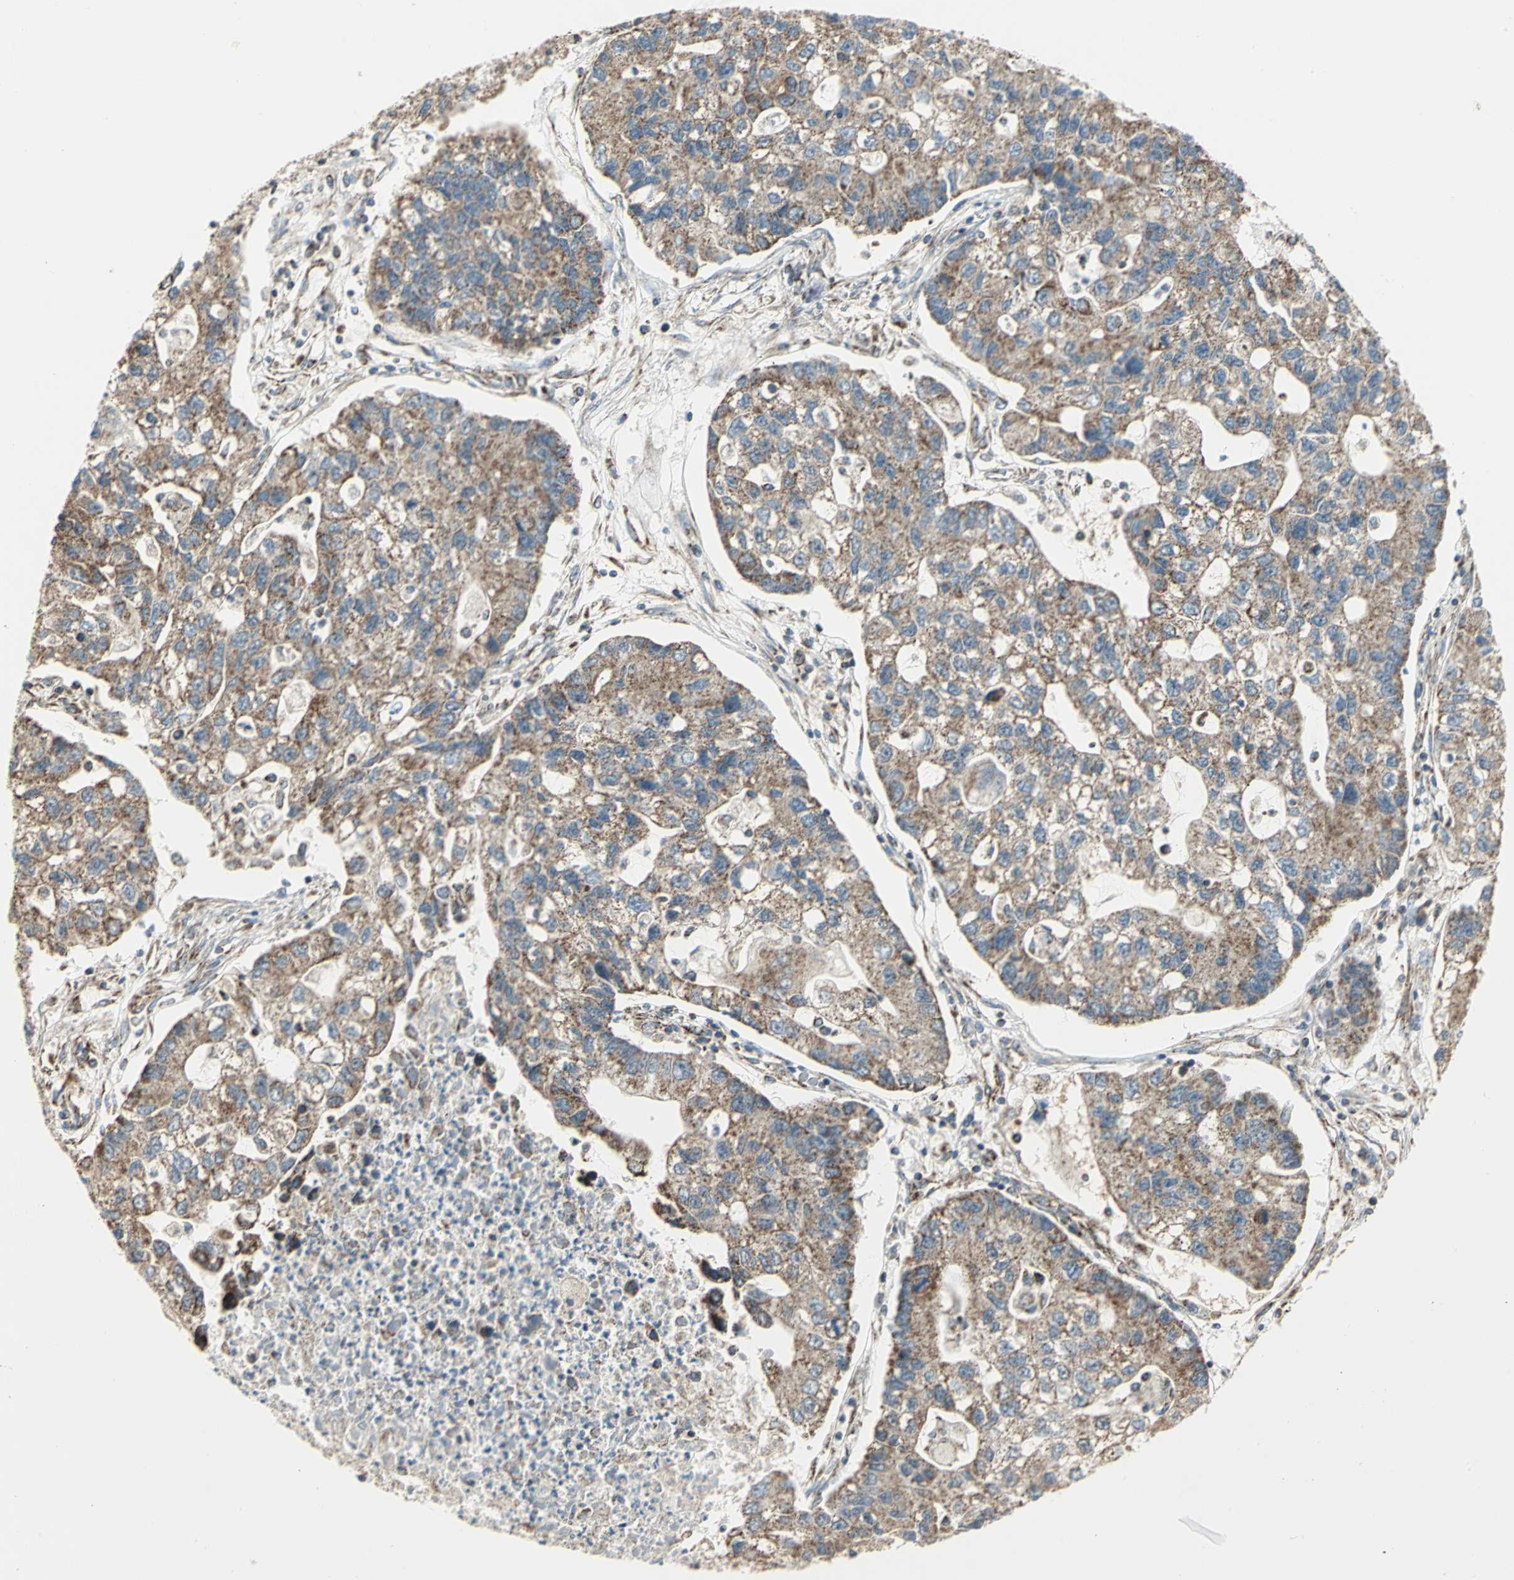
{"staining": {"intensity": "moderate", "quantity": ">75%", "location": "cytoplasmic/membranous"}, "tissue": "lung cancer", "cell_type": "Tumor cells", "image_type": "cancer", "snomed": [{"axis": "morphology", "description": "Adenocarcinoma, NOS"}, {"axis": "topography", "description": "Lung"}], "caption": "There is medium levels of moderate cytoplasmic/membranous staining in tumor cells of lung cancer, as demonstrated by immunohistochemical staining (brown color).", "gene": "MRPS22", "patient": {"sex": "female", "age": 51}}